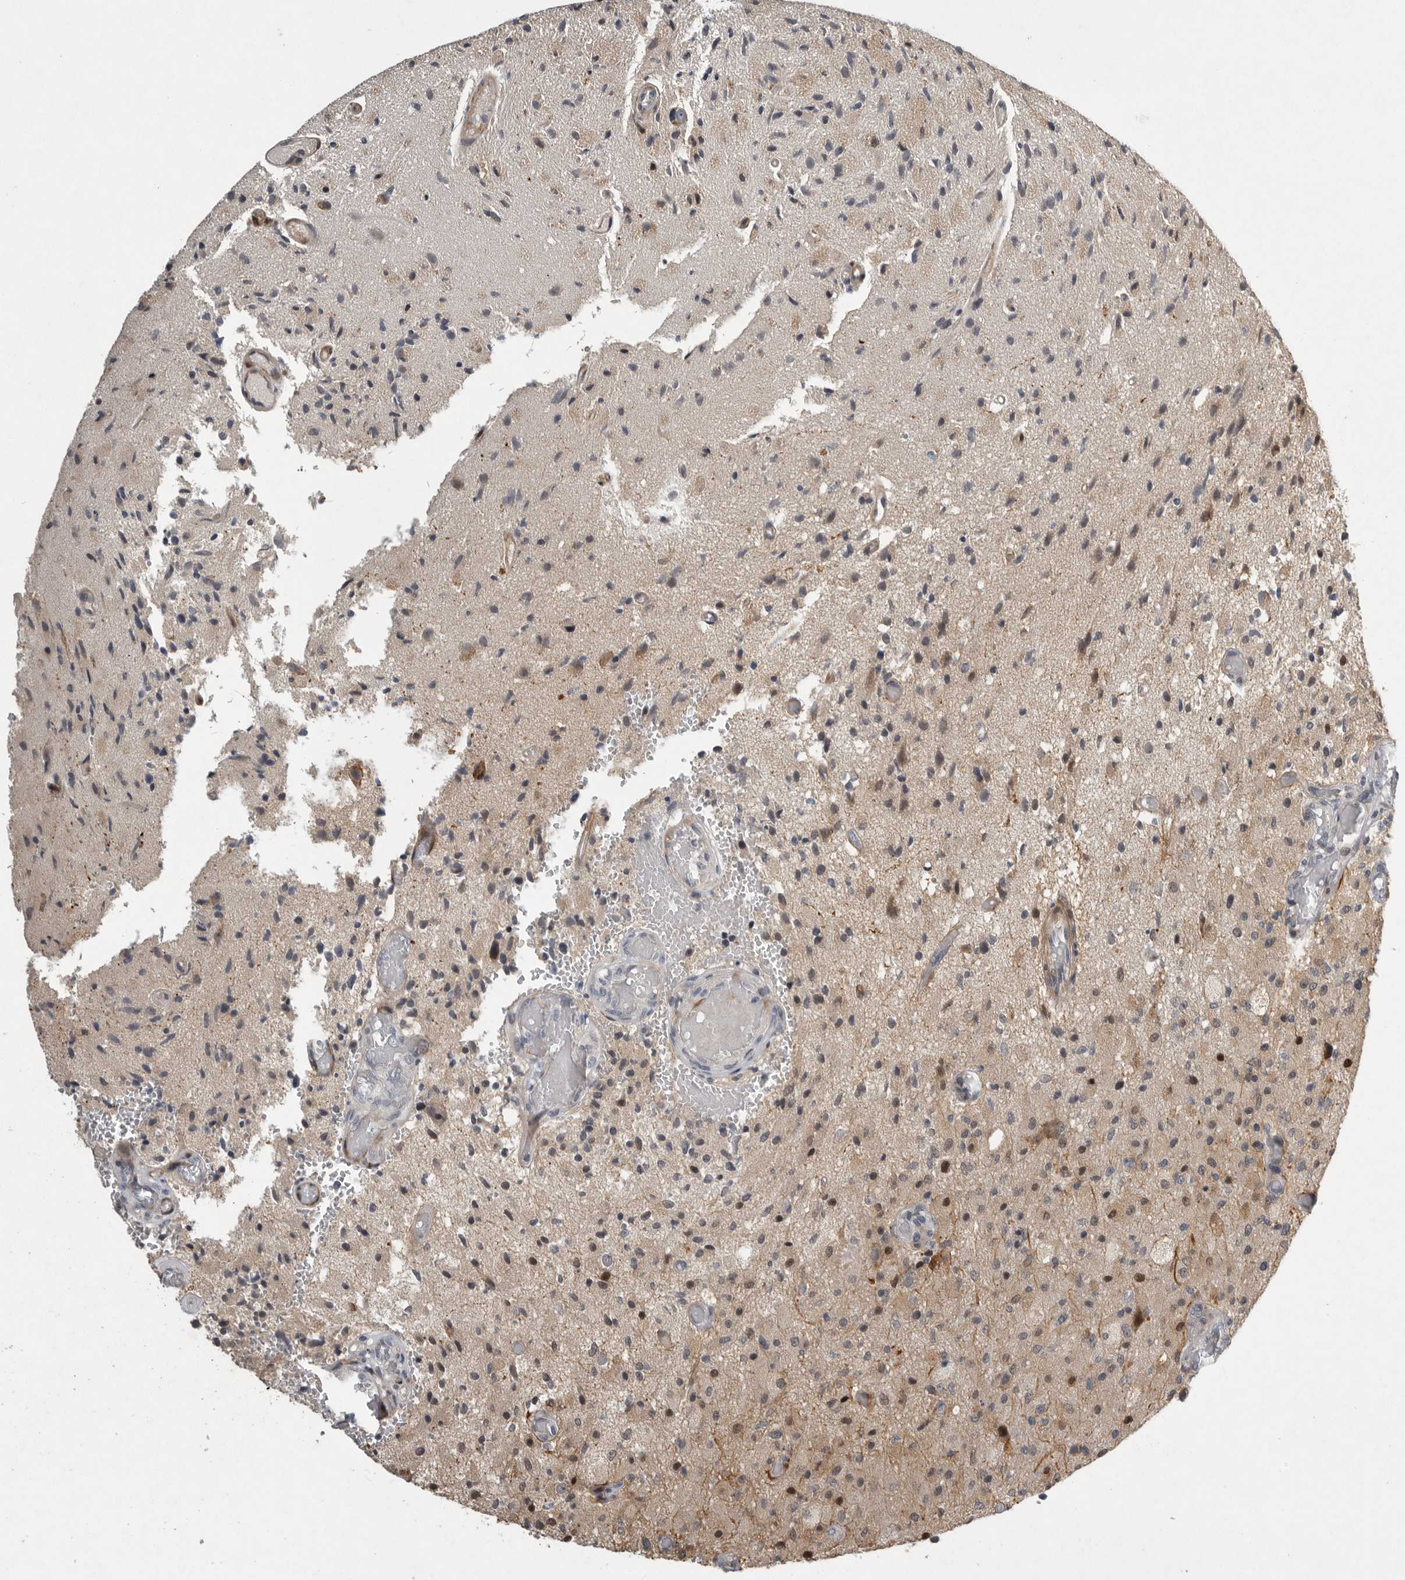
{"staining": {"intensity": "moderate", "quantity": "<25%", "location": "nuclear"}, "tissue": "glioma", "cell_type": "Tumor cells", "image_type": "cancer", "snomed": [{"axis": "morphology", "description": "Normal tissue, NOS"}, {"axis": "morphology", "description": "Glioma, malignant, High grade"}, {"axis": "topography", "description": "Cerebral cortex"}], "caption": "Immunohistochemistry of glioma demonstrates low levels of moderate nuclear staining in approximately <25% of tumor cells. The protein of interest is shown in brown color, while the nuclei are stained blue.", "gene": "MPDZ", "patient": {"sex": "male", "age": 77}}